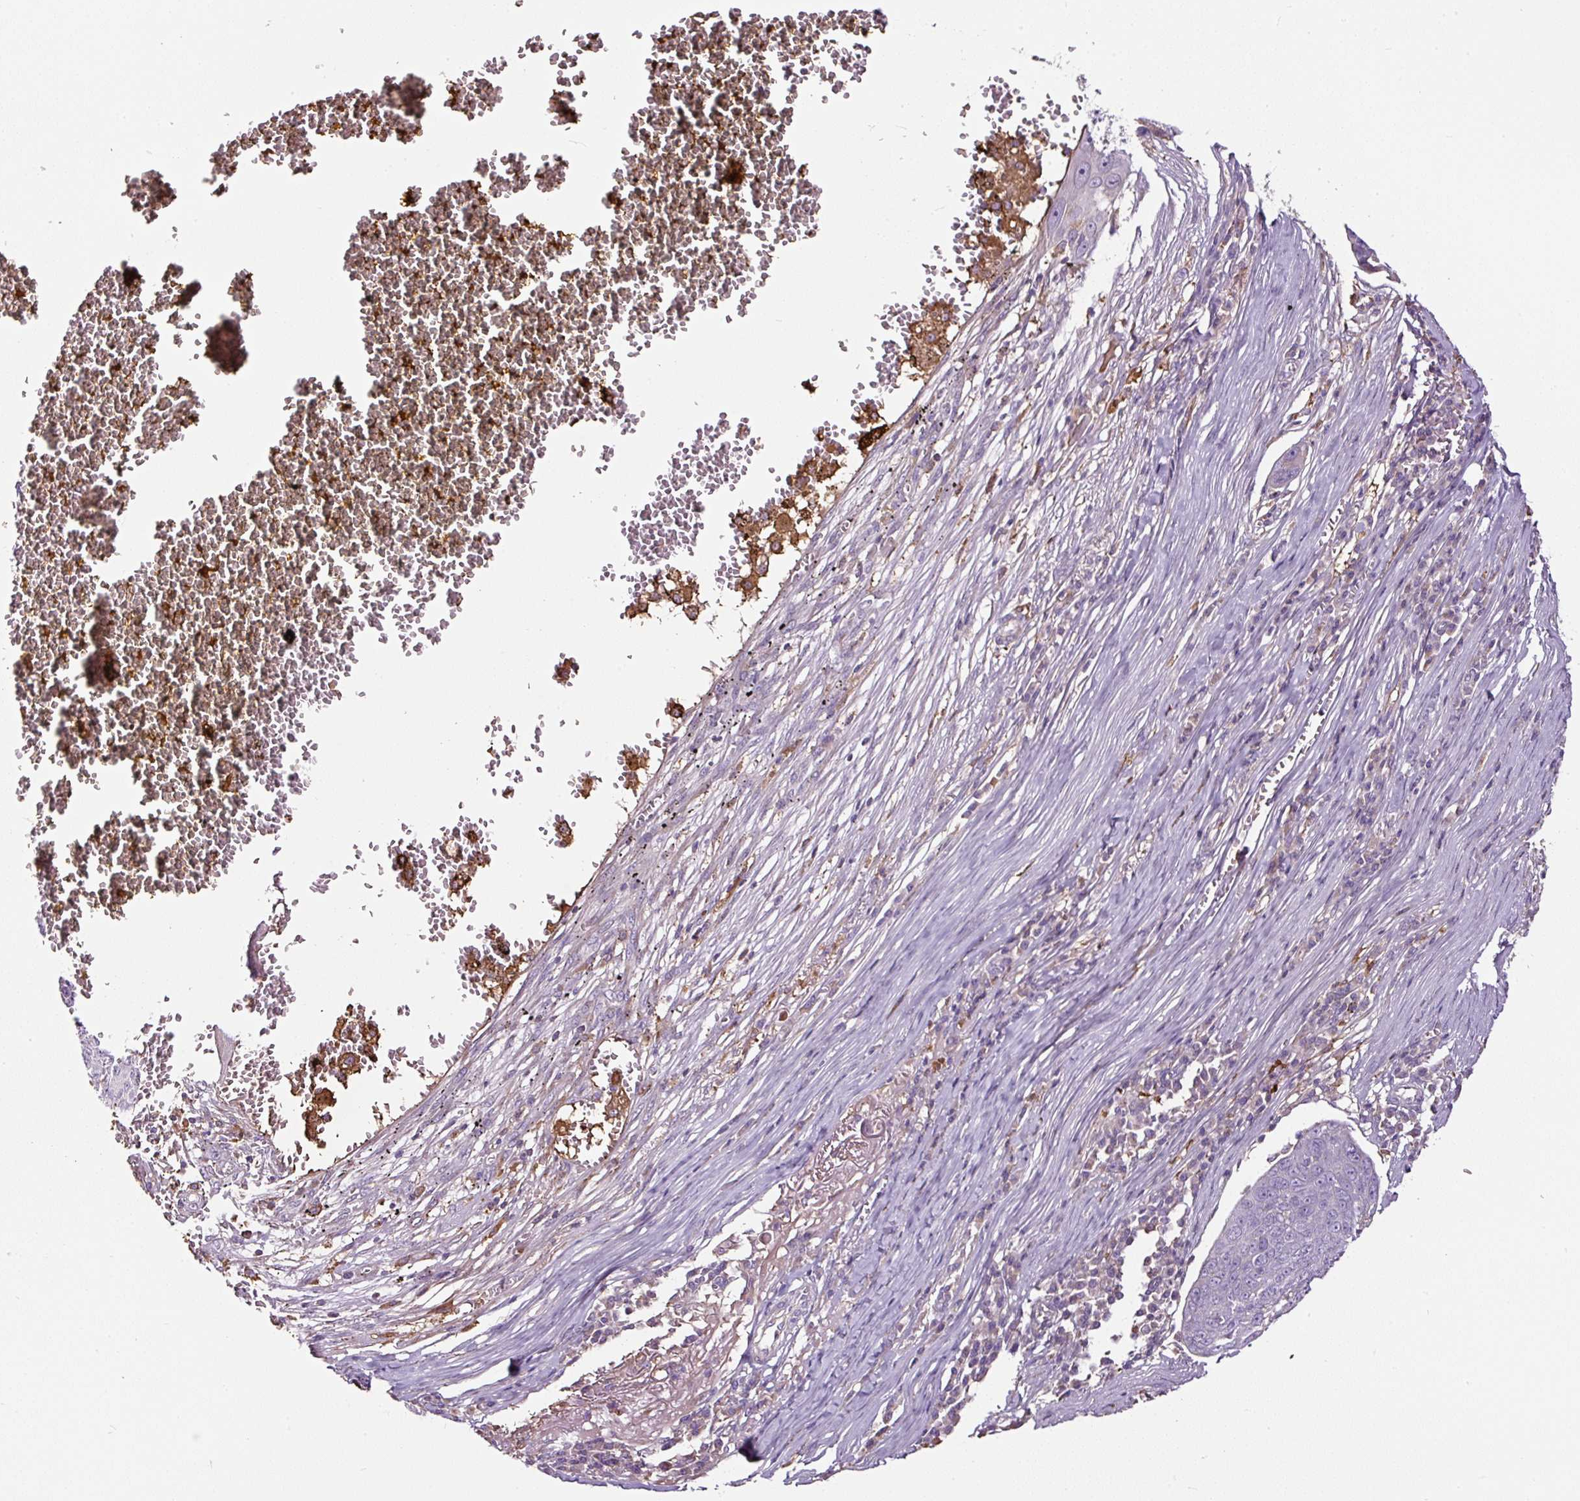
{"staining": {"intensity": "negative", "quantity": "none", "location": "none"}, "tissue": "skin cancer", "cell_type": "Tumor cells", "image_type": "cancer", "snomed": [{"axis": "morphology", "description": "Squamous cell carcinoma, NOS"}, {"axis": "topography", "description": "Skin"}], "caption": "Immunohistochemistry image of skin cancer stained for a protein (brown), which shows no positivity in tumor cells.", "gene": "LRRC24", "patient": {"sex": "male", "age": 71}}